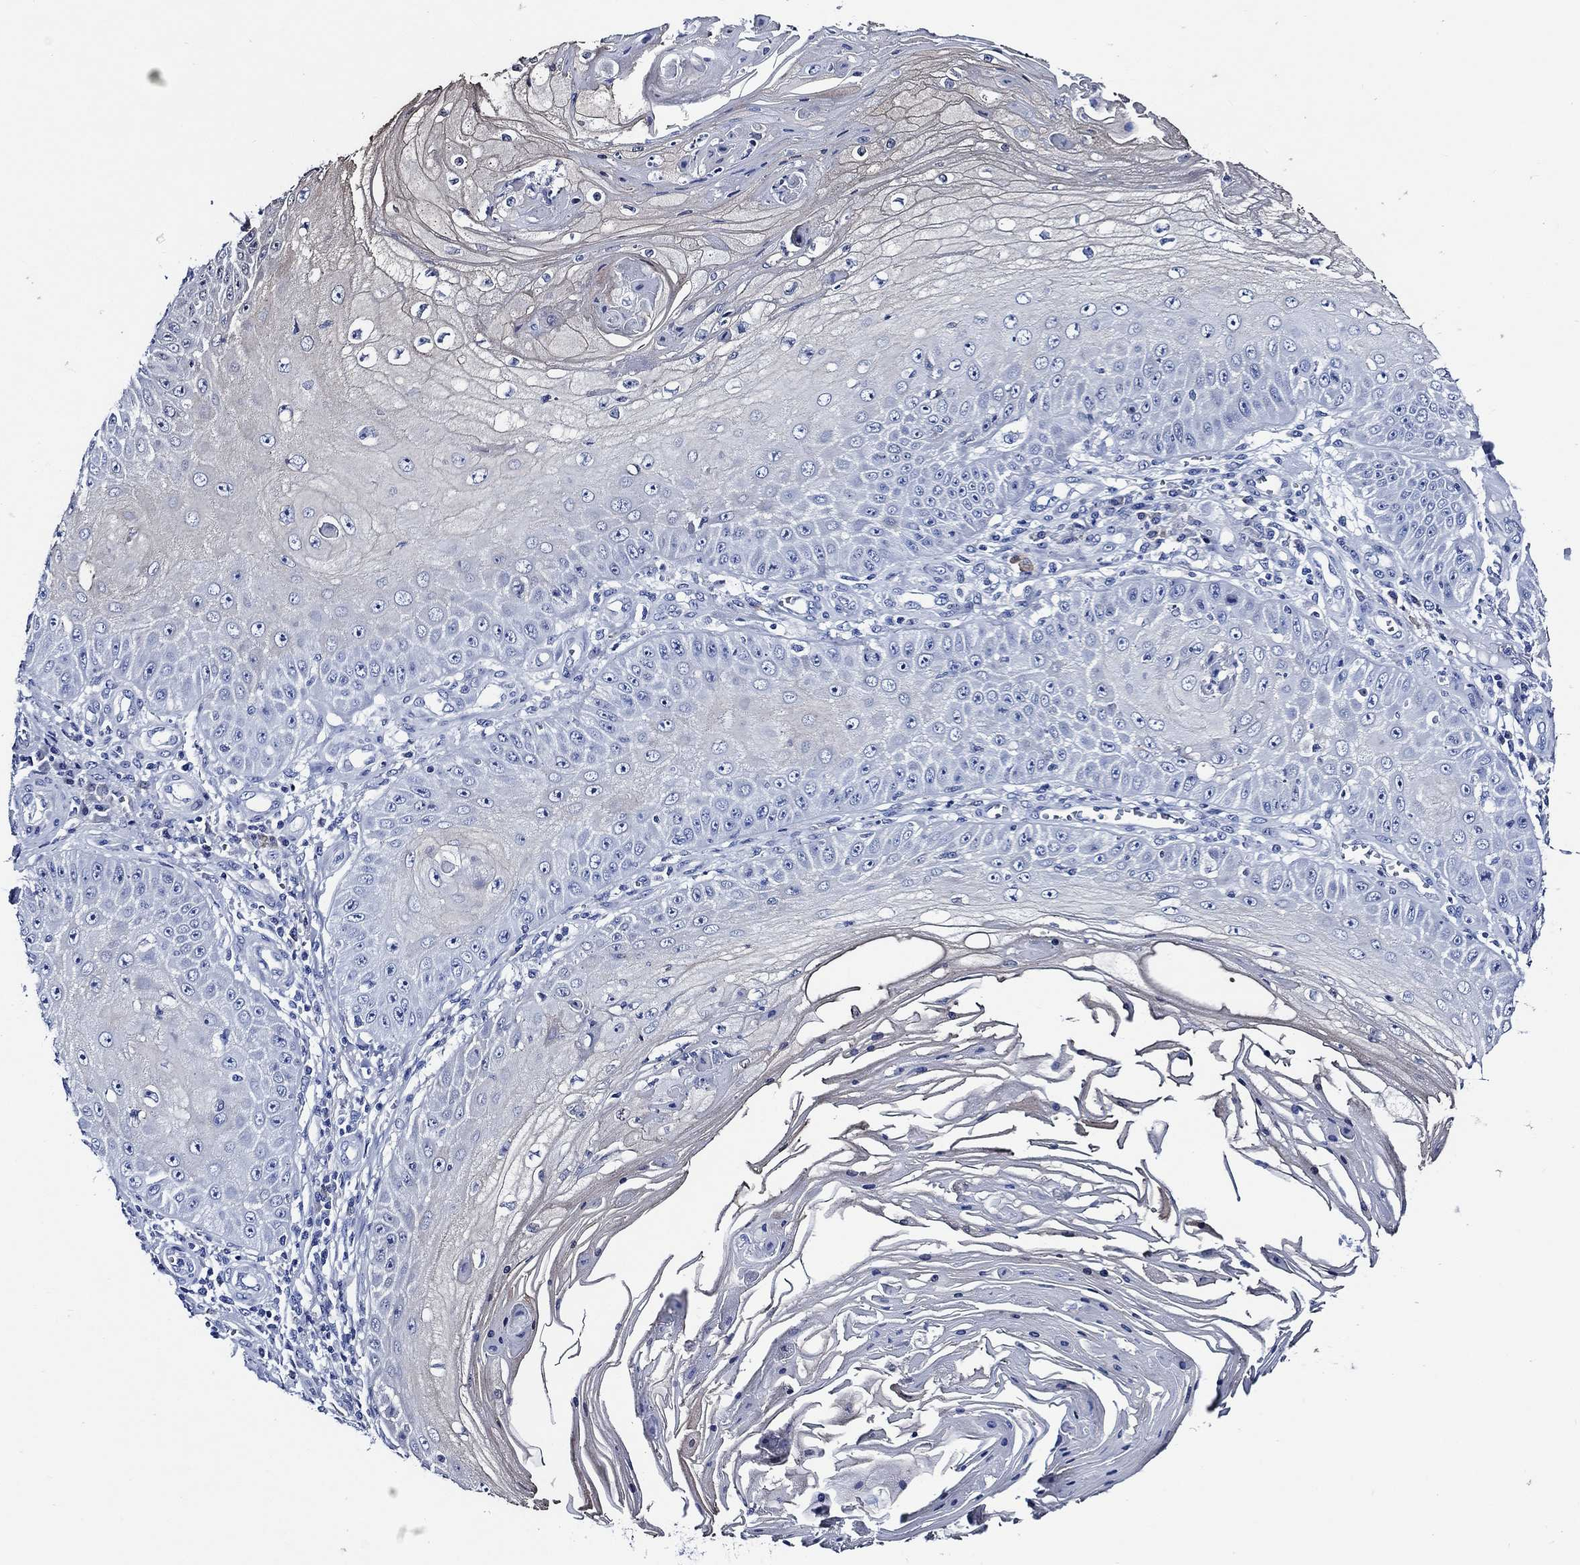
{"staining": {"intensity": "negative", "quantity": "none", "location": "none"}, "tissue": "skin cancer", "cell_type": "Tumor cells", "image_type": "cancer", "snomed": [{"axis": "morphology", "description": "Squamous cell carcinoma, NOS"}, {"axis": "topography", "description": "Skin"}], "caption": "Immunohistochemical staining of squamous cell carcinoma (skin) exhibits no significant positivity in tumor cells.", "gene": "WDR62", "patient": {"sex": "male", "age": 70}}